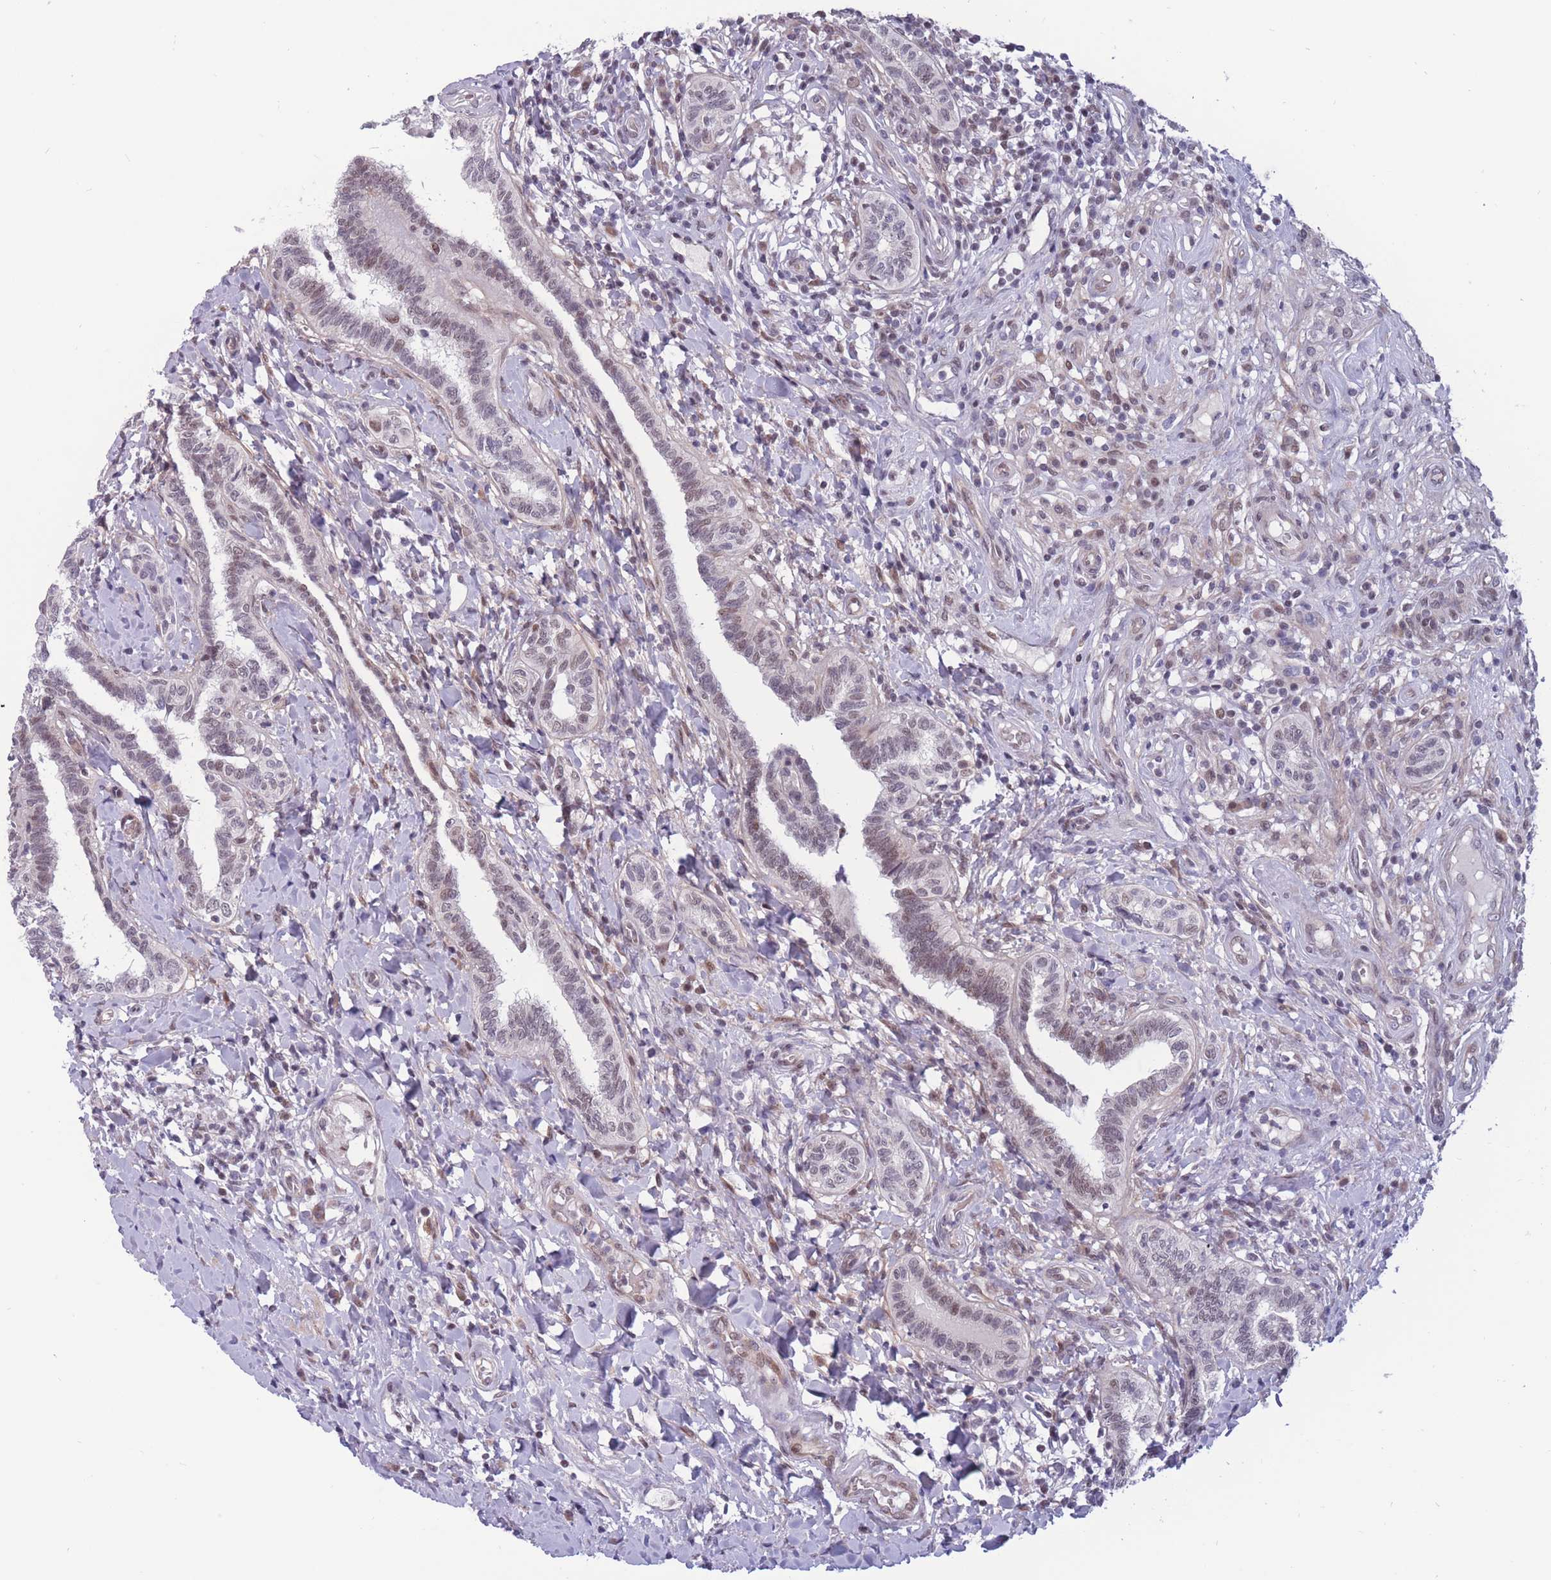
{"staining": {"intensity": "negative", "quantity": "none", "location": "none"}, "tissue": "testis cancer", "cell_type": "Tumor cells", "image_type": "cancer", "snomed": [{"axis": "morphology", "description": "Seminoma, NOS"}, {"axis": "topography", "description": "Testis"}], "caption": "Tumor cells are negative for brown protein staining in testis cancer.", "gene": "BCL9L", "patient": {"sex": "male", "age": 49}}